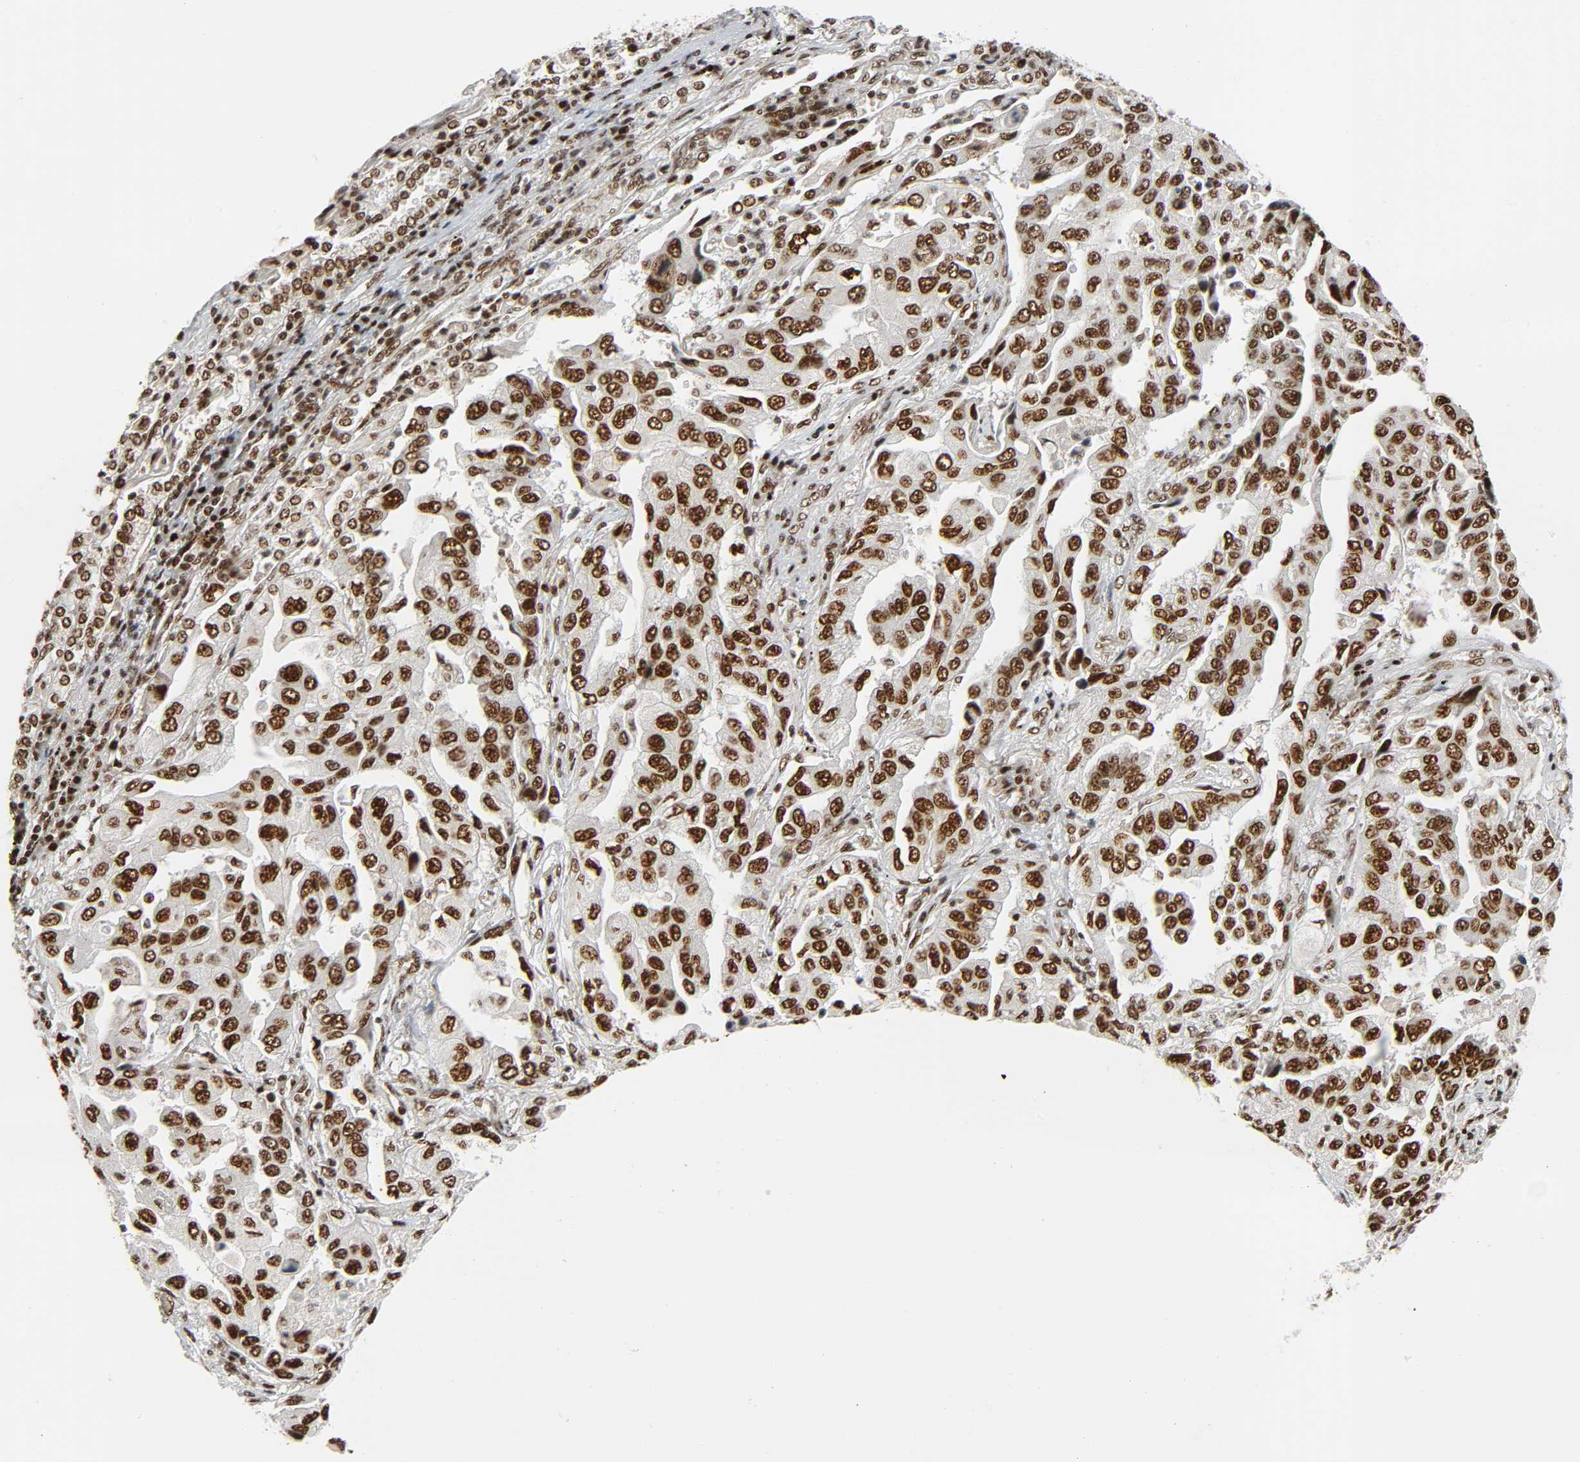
{"staining": {"intensity": "strong", "quantity": ">75%", "location": "nuclear"}, "tissue": "lung cancer", "cell_type": "Tumor cells", "image_type": "cancer", "snomed": [{"axis": "morphology", "description": "Adenocarcinoma, NOS"}, {"axis": "topography", "description": "Lung"}], "caption": "Immunohistochemistry image of adenocarcinoma (lung) stained for a protein (brown), which shows high levels of strong nuclear expression in about >75% of tumor cells.", "gene": "CDK9", "patient": {"sex": "female", "age": 65}}